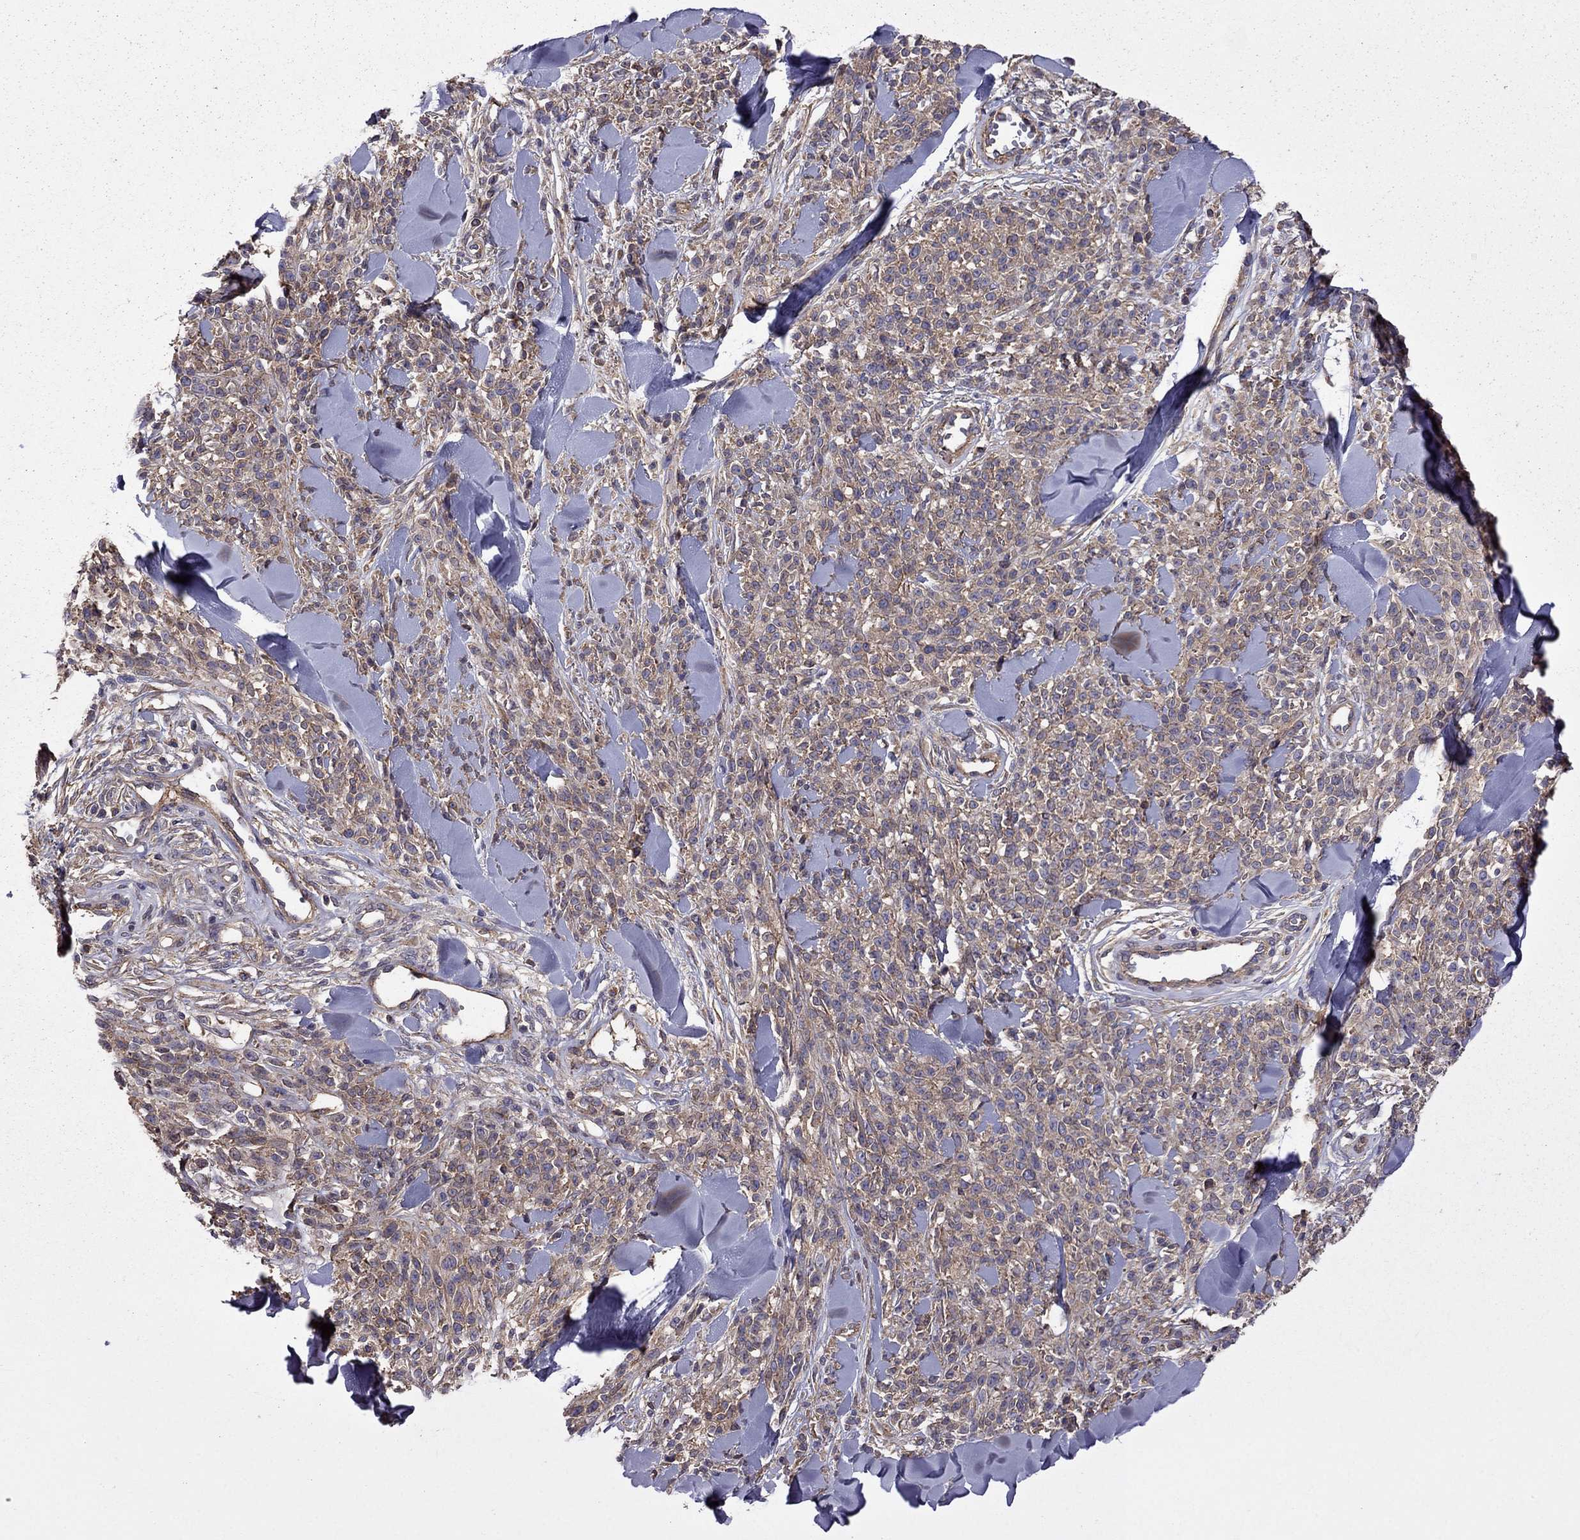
{"staining": {"intensity": "weak", "quantity": ">75%", "location": "cytoplasmic/membranous"}, "tissue": "melanoma", "cell_type": "Tumor cells", "image_type": "cancer", "snomed": [{"axis": "morphology", "description": "Malignant melanoma, NOS"}, {"axis": "topography", "description": "Skin"}, {"axis": "topography", "description": "Skin of trunk"}], "caption": "Brown immunohistochemical staining in human malignant melanoma shows weak cytoplasmic/membranous staining in about >75% of tumor cells.", "gene": "ITGB1", "patient": {"sex": "male", "age": 74}}